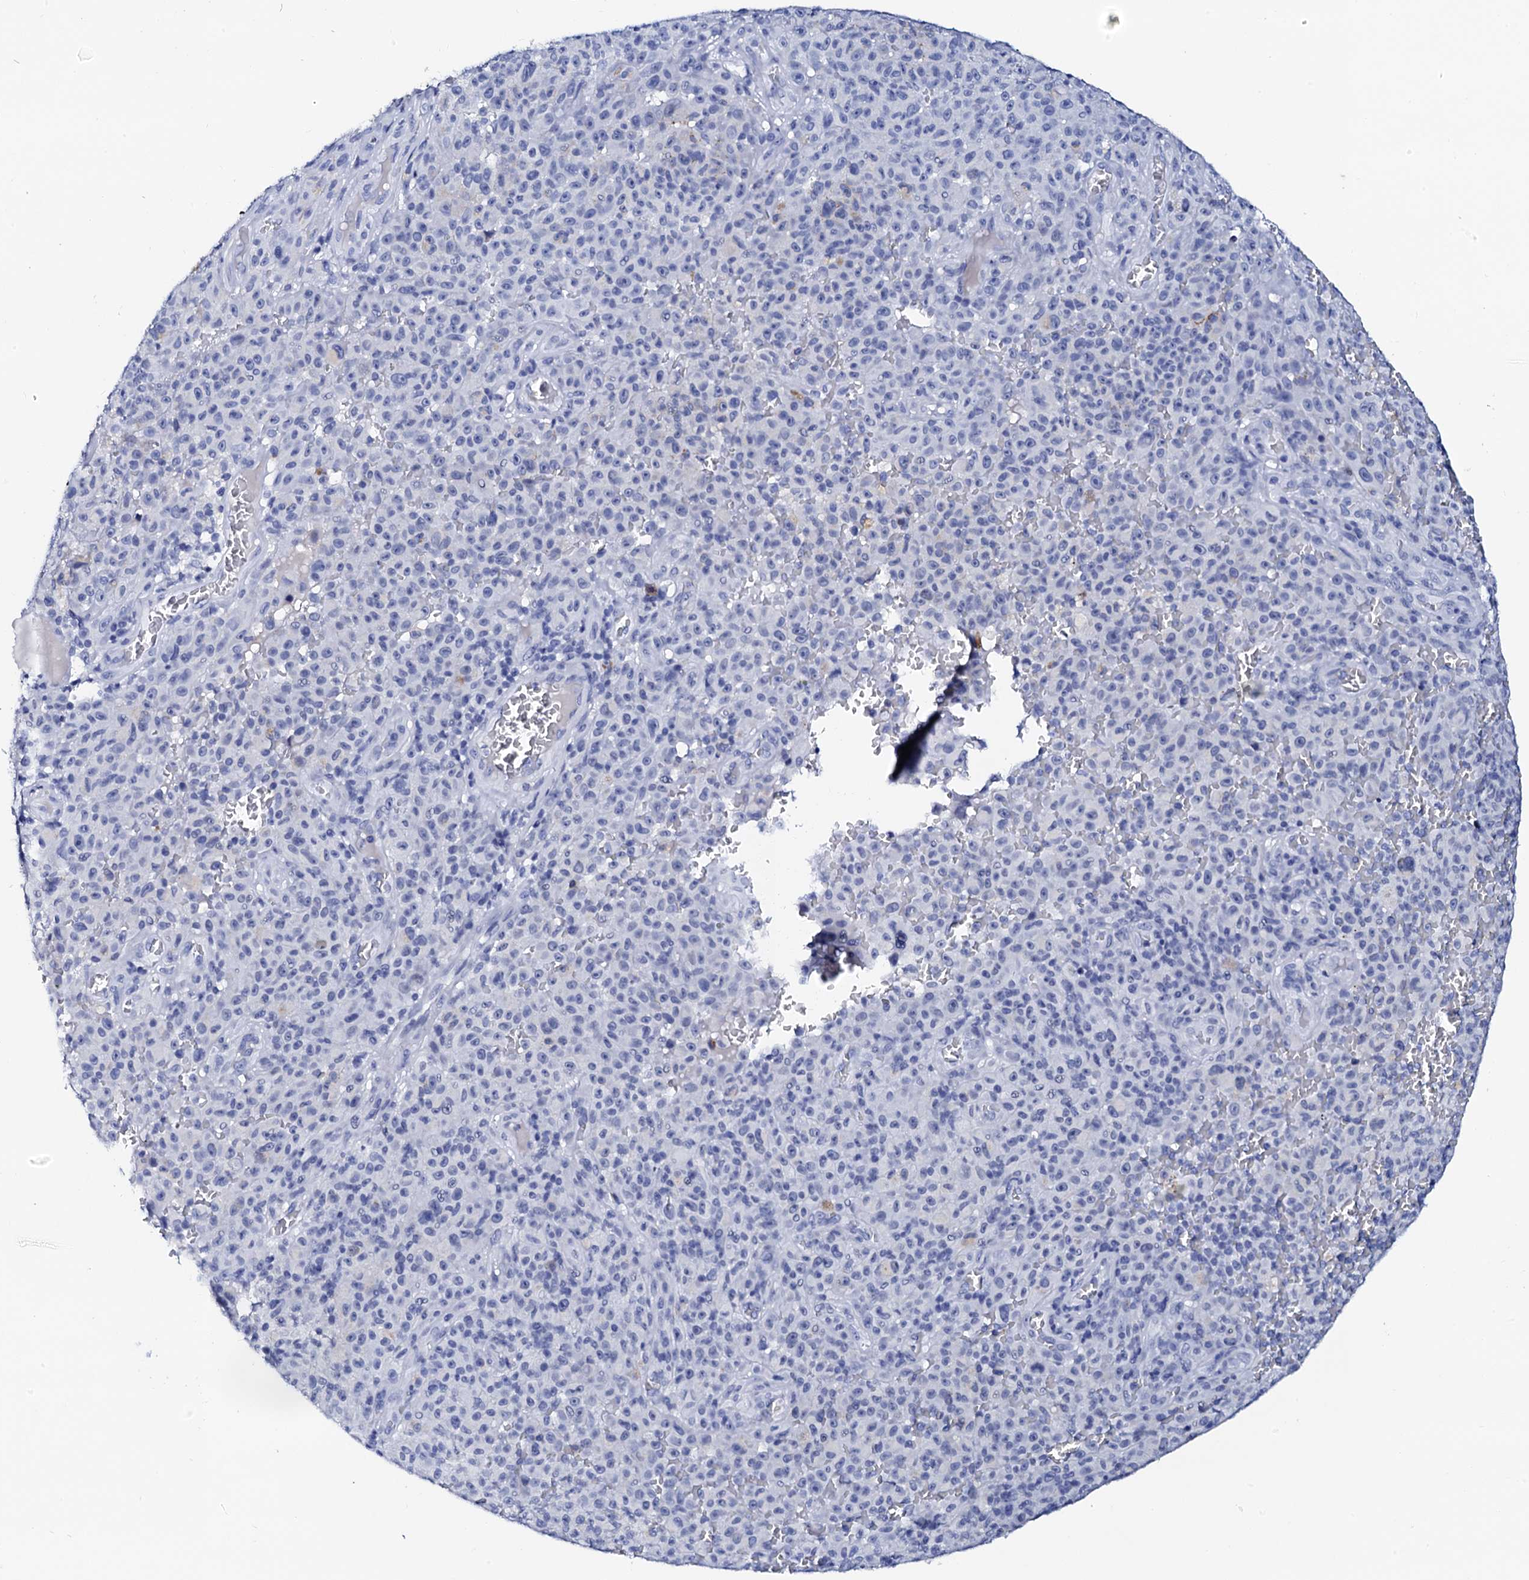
{"staining": {"intensity": "negative", "quantity": "none", "location": "none"}, "tissue": "melanoma", "cell_type": "Tumor cells", "image_type": "cancer", "snomed": [{"axis": "morphology", "description": "Malignant melanoma, NOS"}, {"axis": "topography", "description": "Skin"}], "caption": "Immunohistochemistry image of malignant melanoma stained for a protein (brown), which demonstrates no expression in tumor cells.", "gene": "SPATA19", "patient": {"sex": "female", "age": 82}}